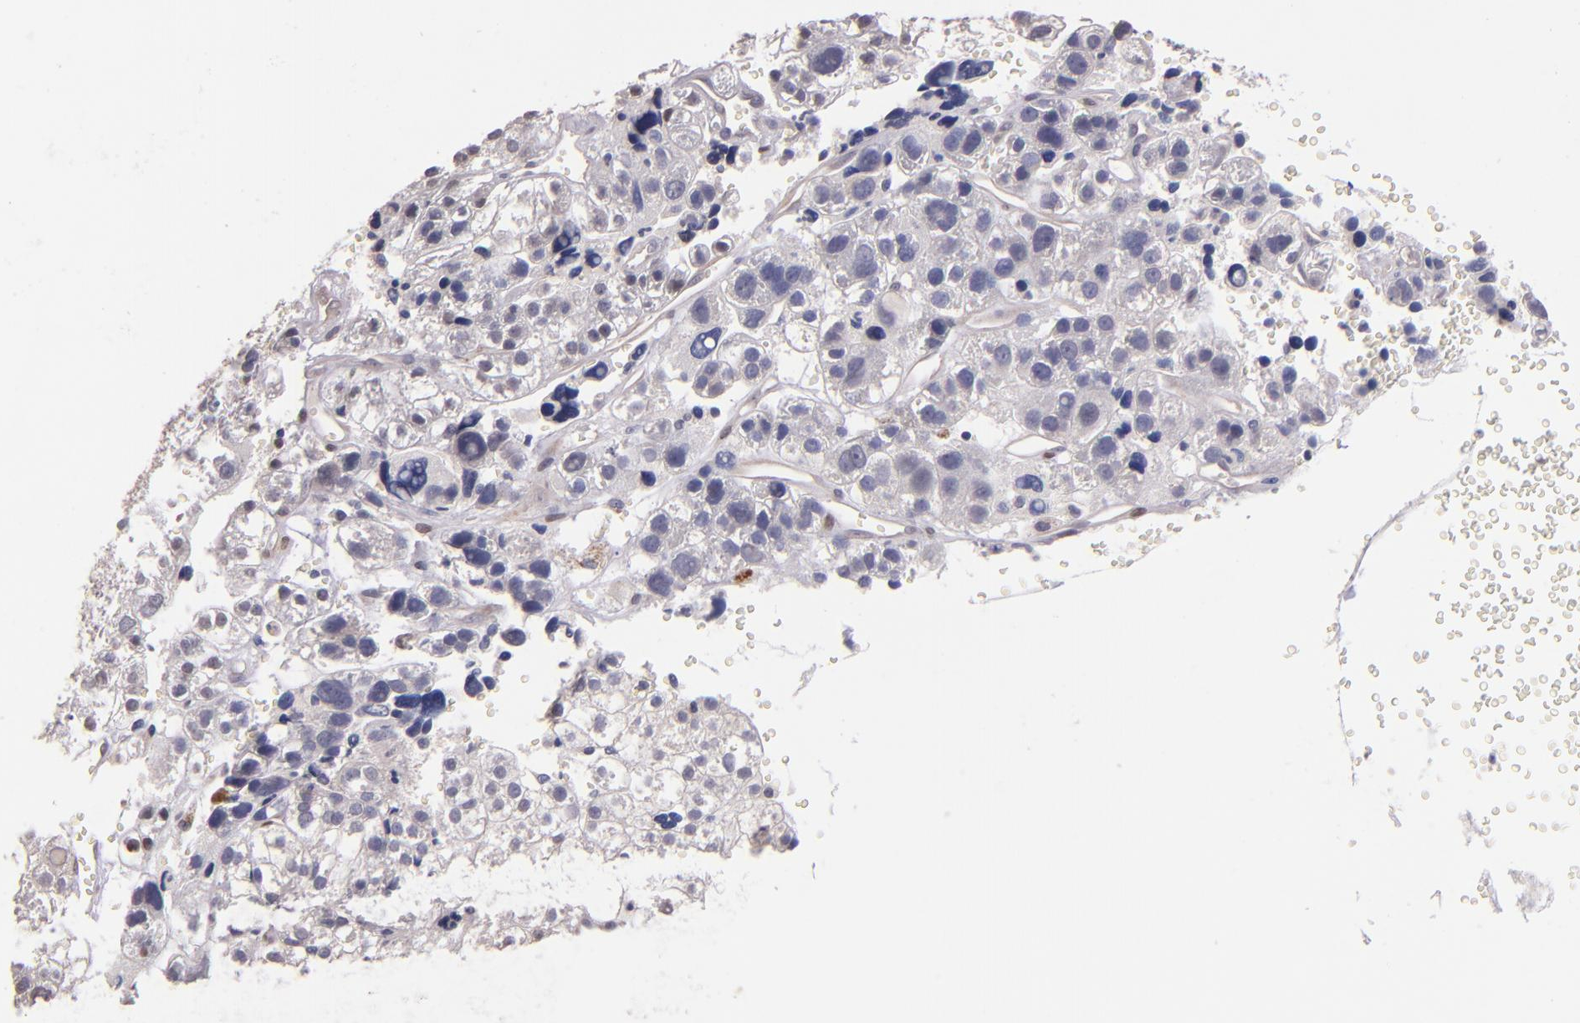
{"staining": {"intensity": "negative", "quantity": "none", "location": "none"}, "tissue": "liver cancer", "cell_type": "Tumor cells", "image_type": "cancer", "snomed": [{"axis": "morphology", "description": "Carcinoma, Hepatocellular, NOS"}, {"axis": "topography", "description": "Liver"}], "caption": "A photomicrograph of liver cancer stained for a protein exhibits no brown staining in tumor cells. (Immunohistochemistry (ihc), brightfield microscopy, high magnification).", "gene": "NUP62CL", "patient": {"sex": "female", "age": 85}}